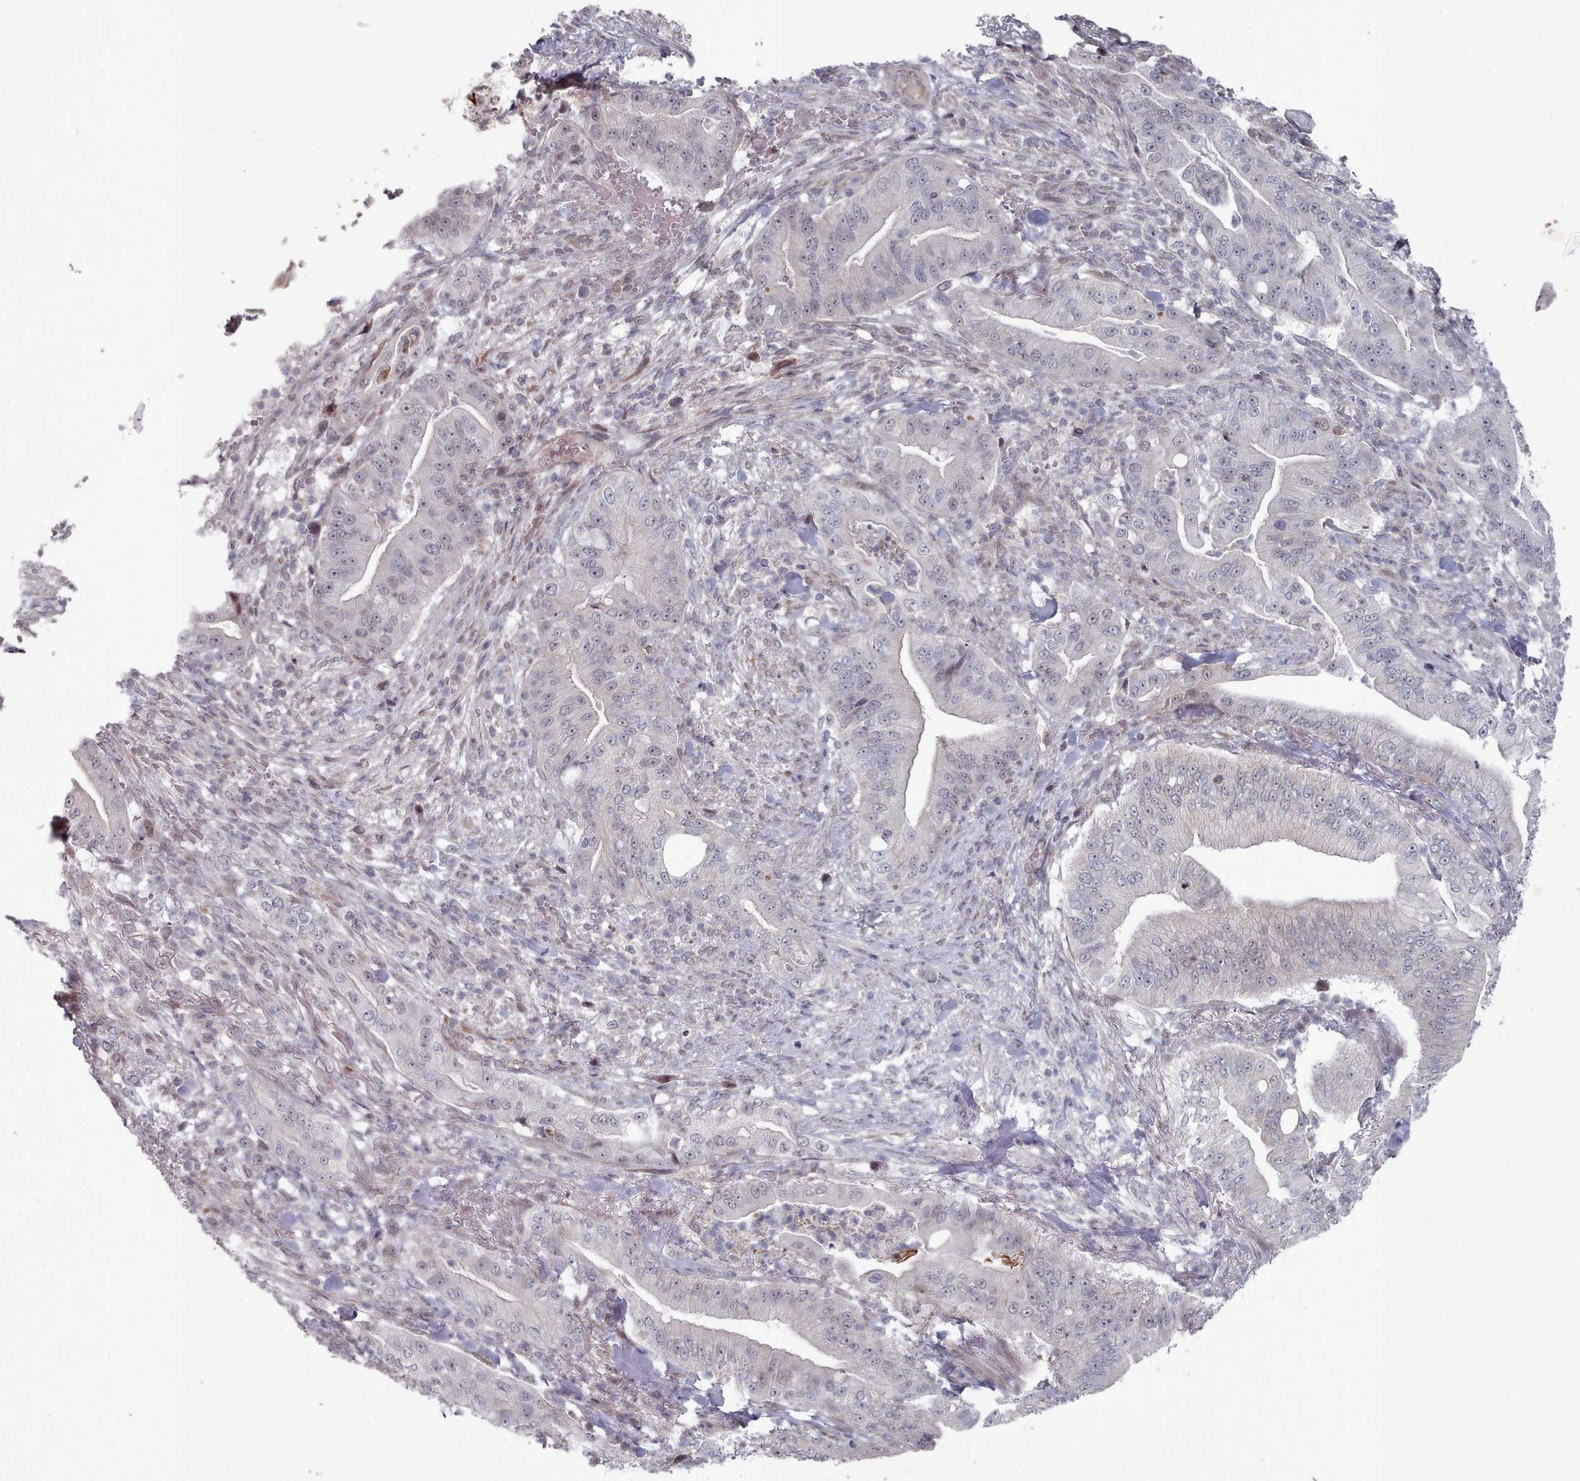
{"staining": {"intensity": "negative", "quantity": "none", "location": "none"}, "tissue": "pancreatic cancer", "cell_type": "Tumor cells", "image_type": "cancer", "snomed": [{"axis": "morphology", "description": "Adenocarcinoma, NOS"}, {"axis": "topography", "description": "Pancreas"}], "caption": "The image reveals no staining of tumor cells in pancreatic cancer.", "gene": "CPSF4", "patient": {"sex": "male", "age": 71}}